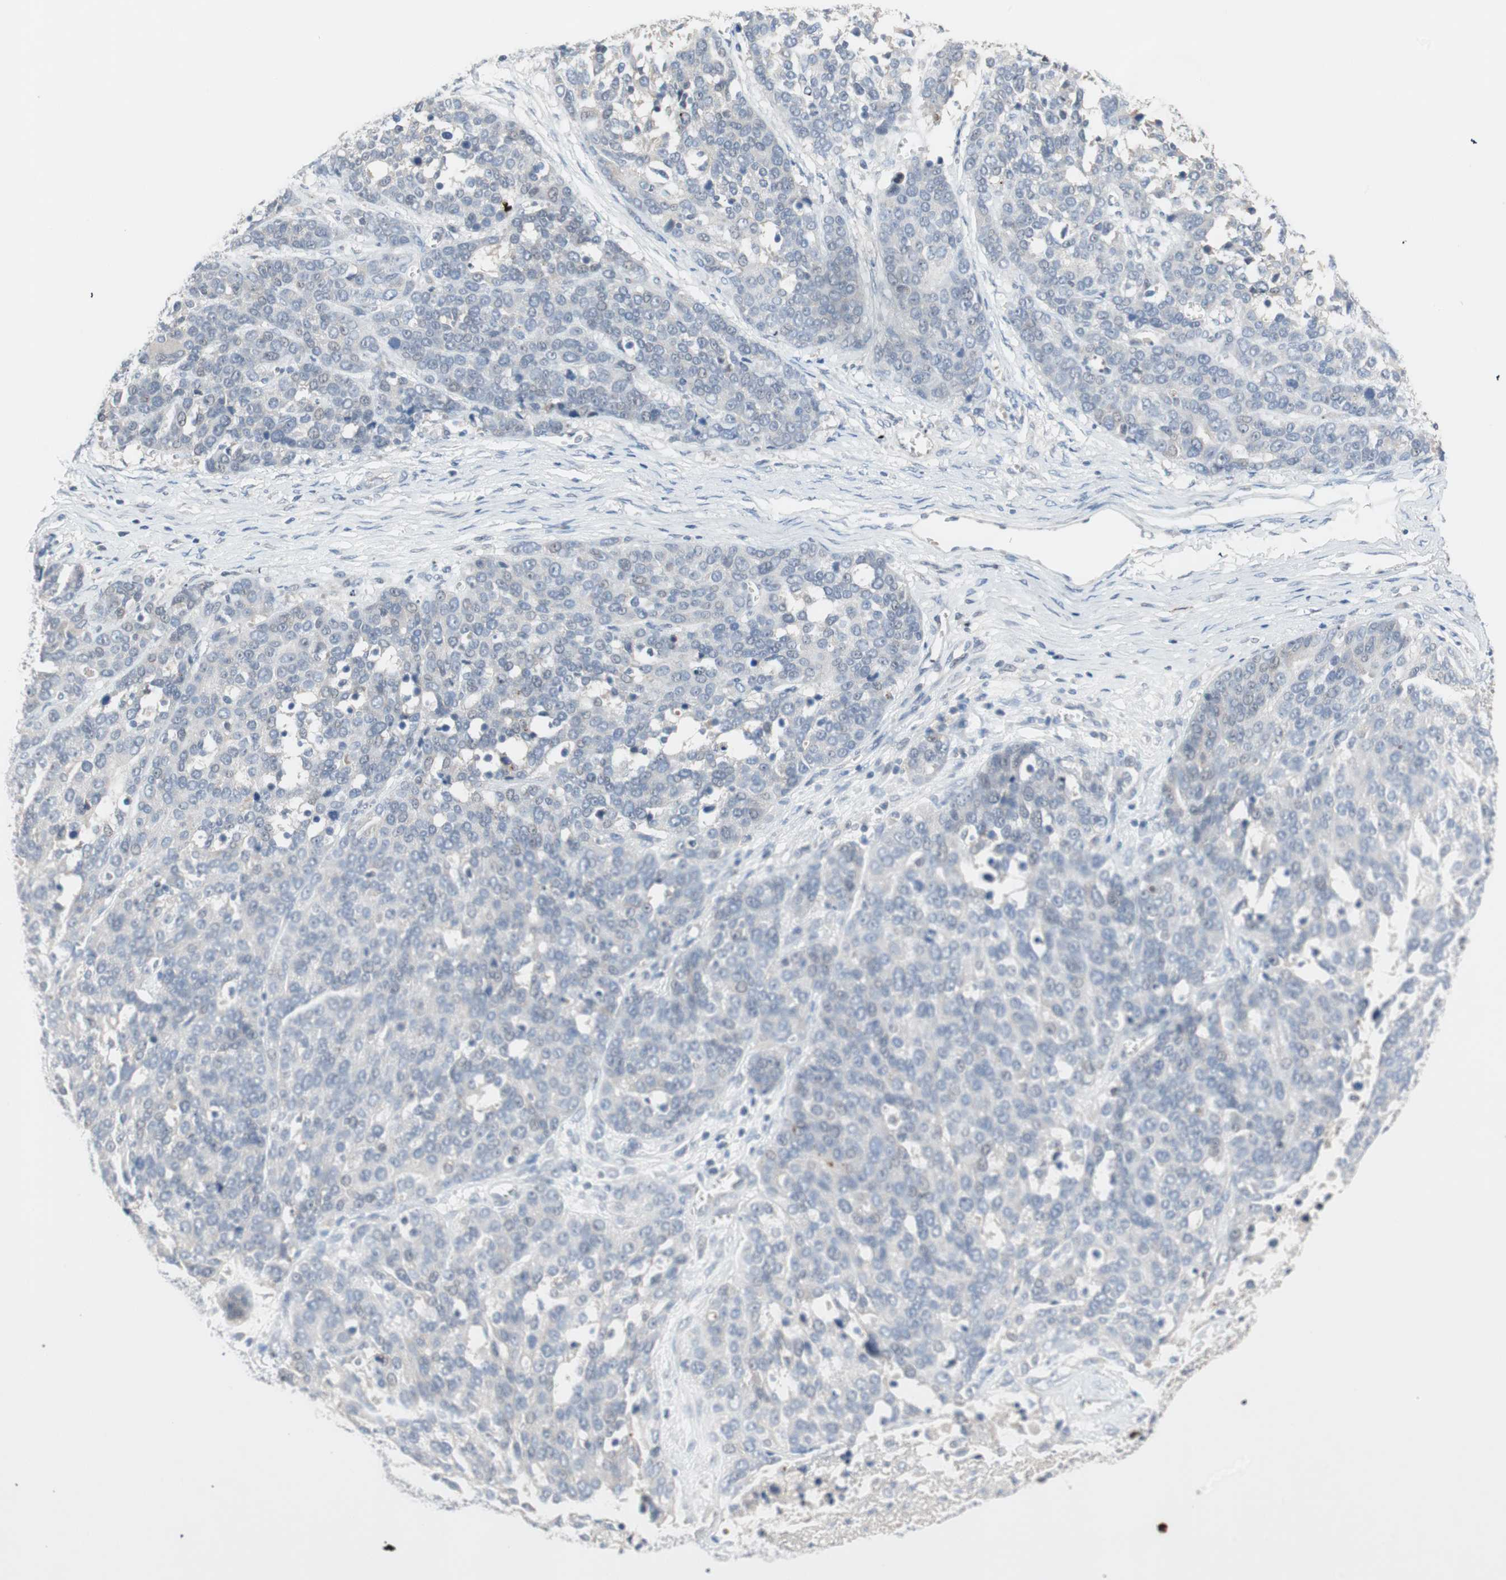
{"staining": {"intensity": "negative", "quantity": "none", "location": "none"}, "tissue": "ovarian cancer", "cell_type": "Tumor cells", "image_type": "cancer", "snomed": [{"axis": "morphology", "description": "Cystadenocarcinoma, serous, NOS"}, {"axis": "topography", "description": "Ovary"}], "caption": "Ovarian cancer (serous cystadenocarcinoma) was stained to show a protein in brown. There is no significant expression in tumor cells. The staining is performed using DAB (3,3'-diaminobenzidine) brown chromogen with nuclei counter-stained in using hematoxylin.", "gene": "PDZK1", "patient": {"sex": "female", "age": 44}}